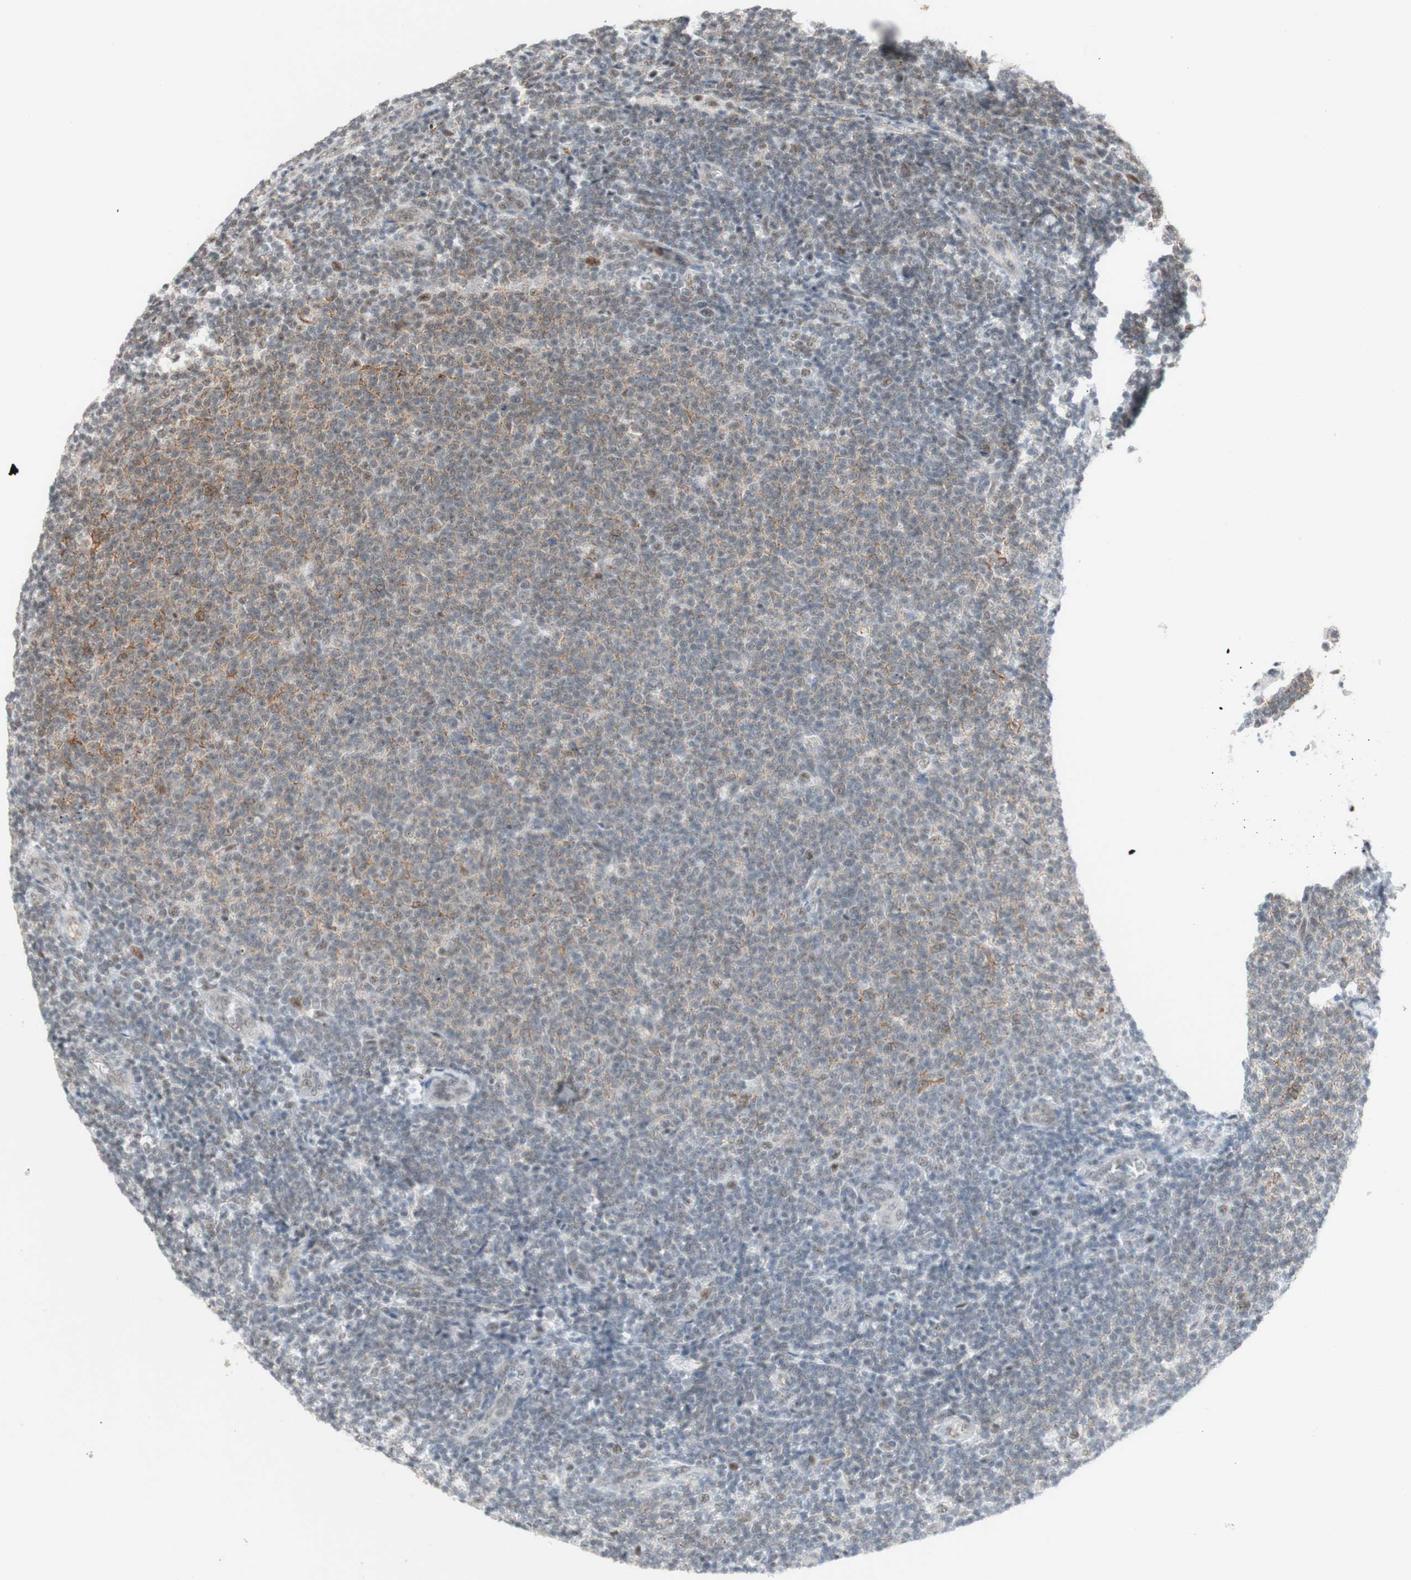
{"staining": {"intensity": "negative", "quantity": "none", "location": "none"}, "tissue": "lymphoma", "cell_type": "Tumor cells", "image_type": "cancer", "snomed": [{"axis": "morphology", "description": "Malignant lymphoma, non-Hodgkin's type, Low grade"}, {"axis": "topography", "description": "Lymph node"}], "caption": "Tumor cells are negative for protein expression in human low-grade malignant lymphoma, non-Hodgkin's type.", "gene": "SAP18", "patient": {"sex": "male", "age": 66}}